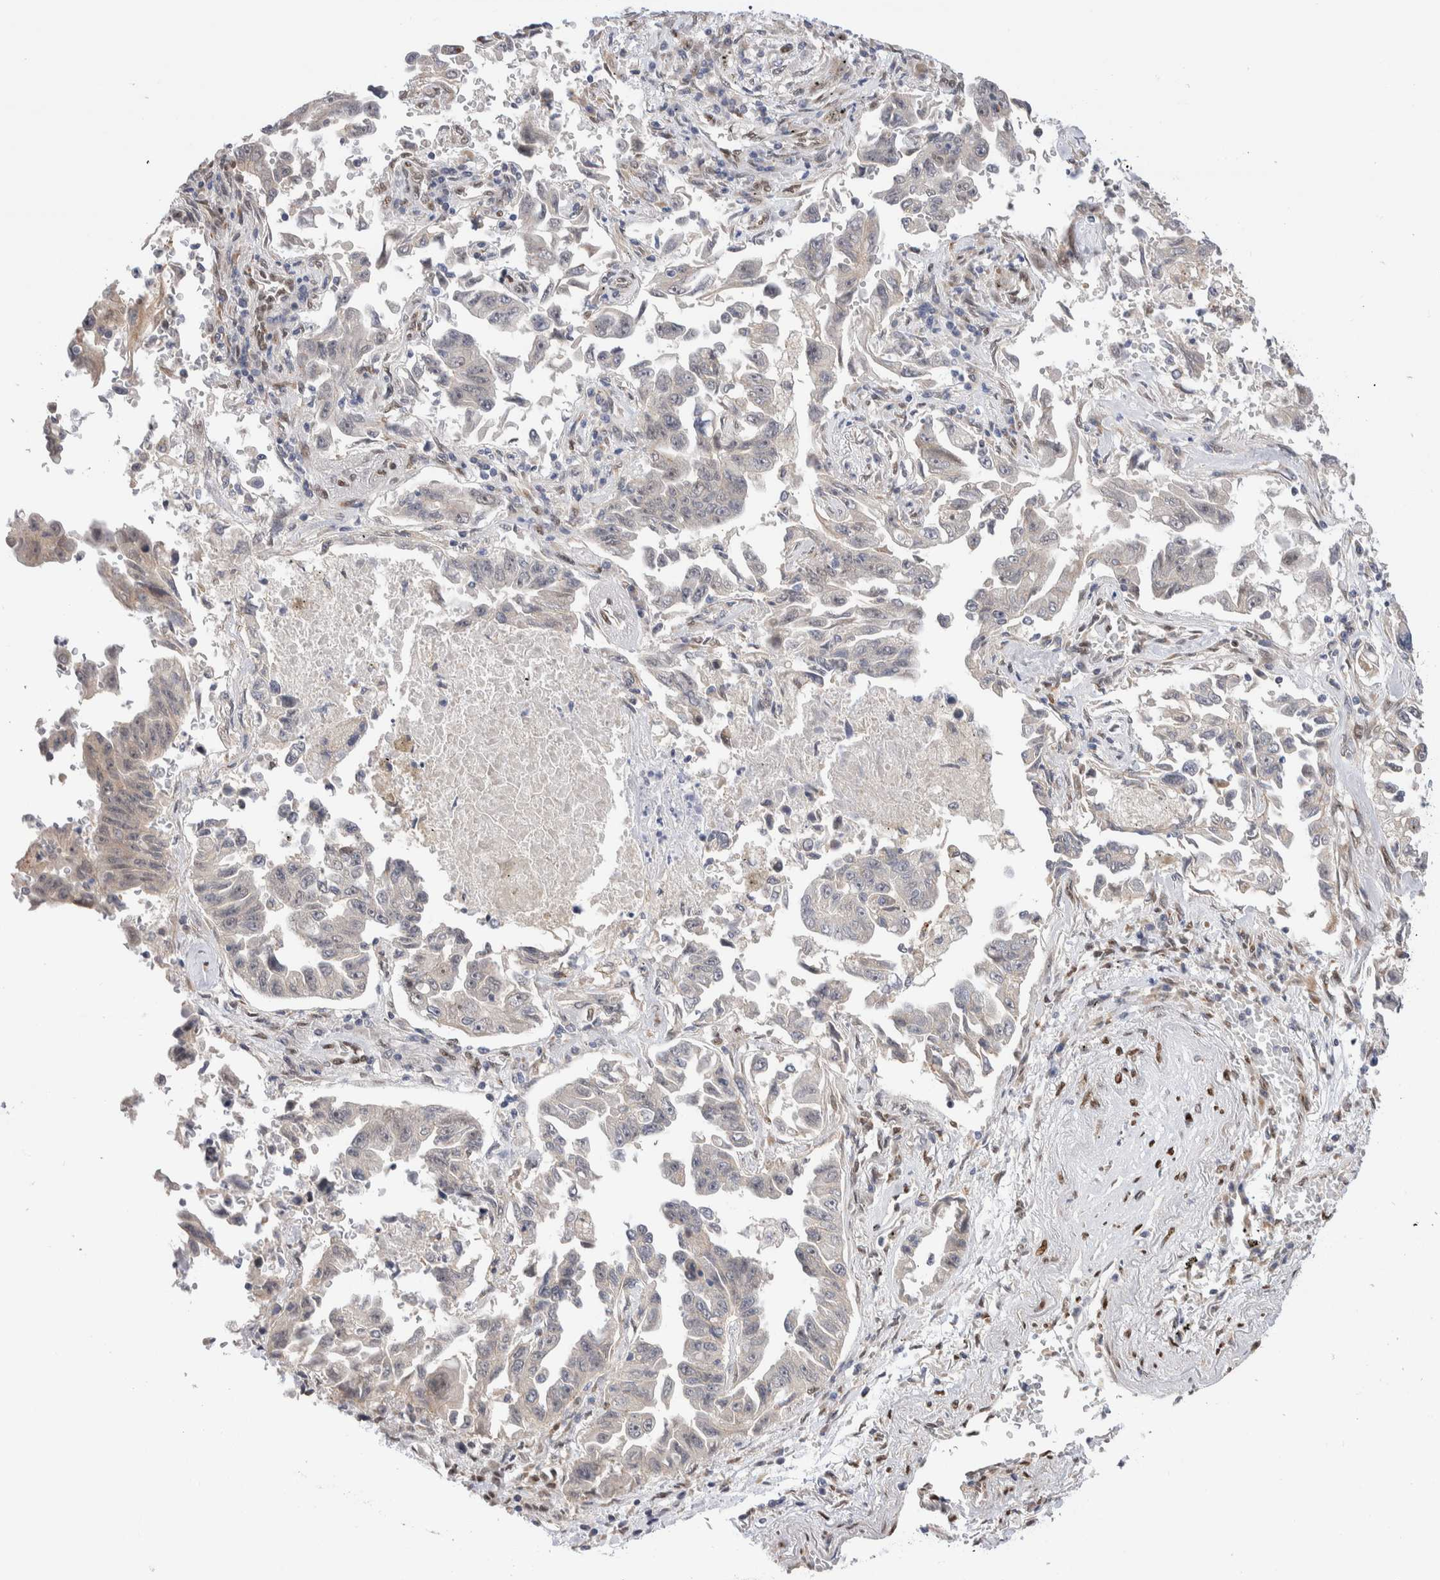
{"staining": {"intensity": "negative", "quantity": "none", "location": "none"}, "tissue": "lung cancer", "cell_type": "Tumor cells", "image_type": "cancer", "snomed": [{"axis": "morphology", "description": "Adenocarcinoma, NOS"}, {"axis": "topography", "description": "Lung"}], "caption": "Immunohistochemistry micrograph of lung cancer (adenocarcinoma) stained for a protein (brown), which demonstrates no expression in tumor cells.", "gene": "NSMAF", "patient": {"sex": "female", "age": 51}}